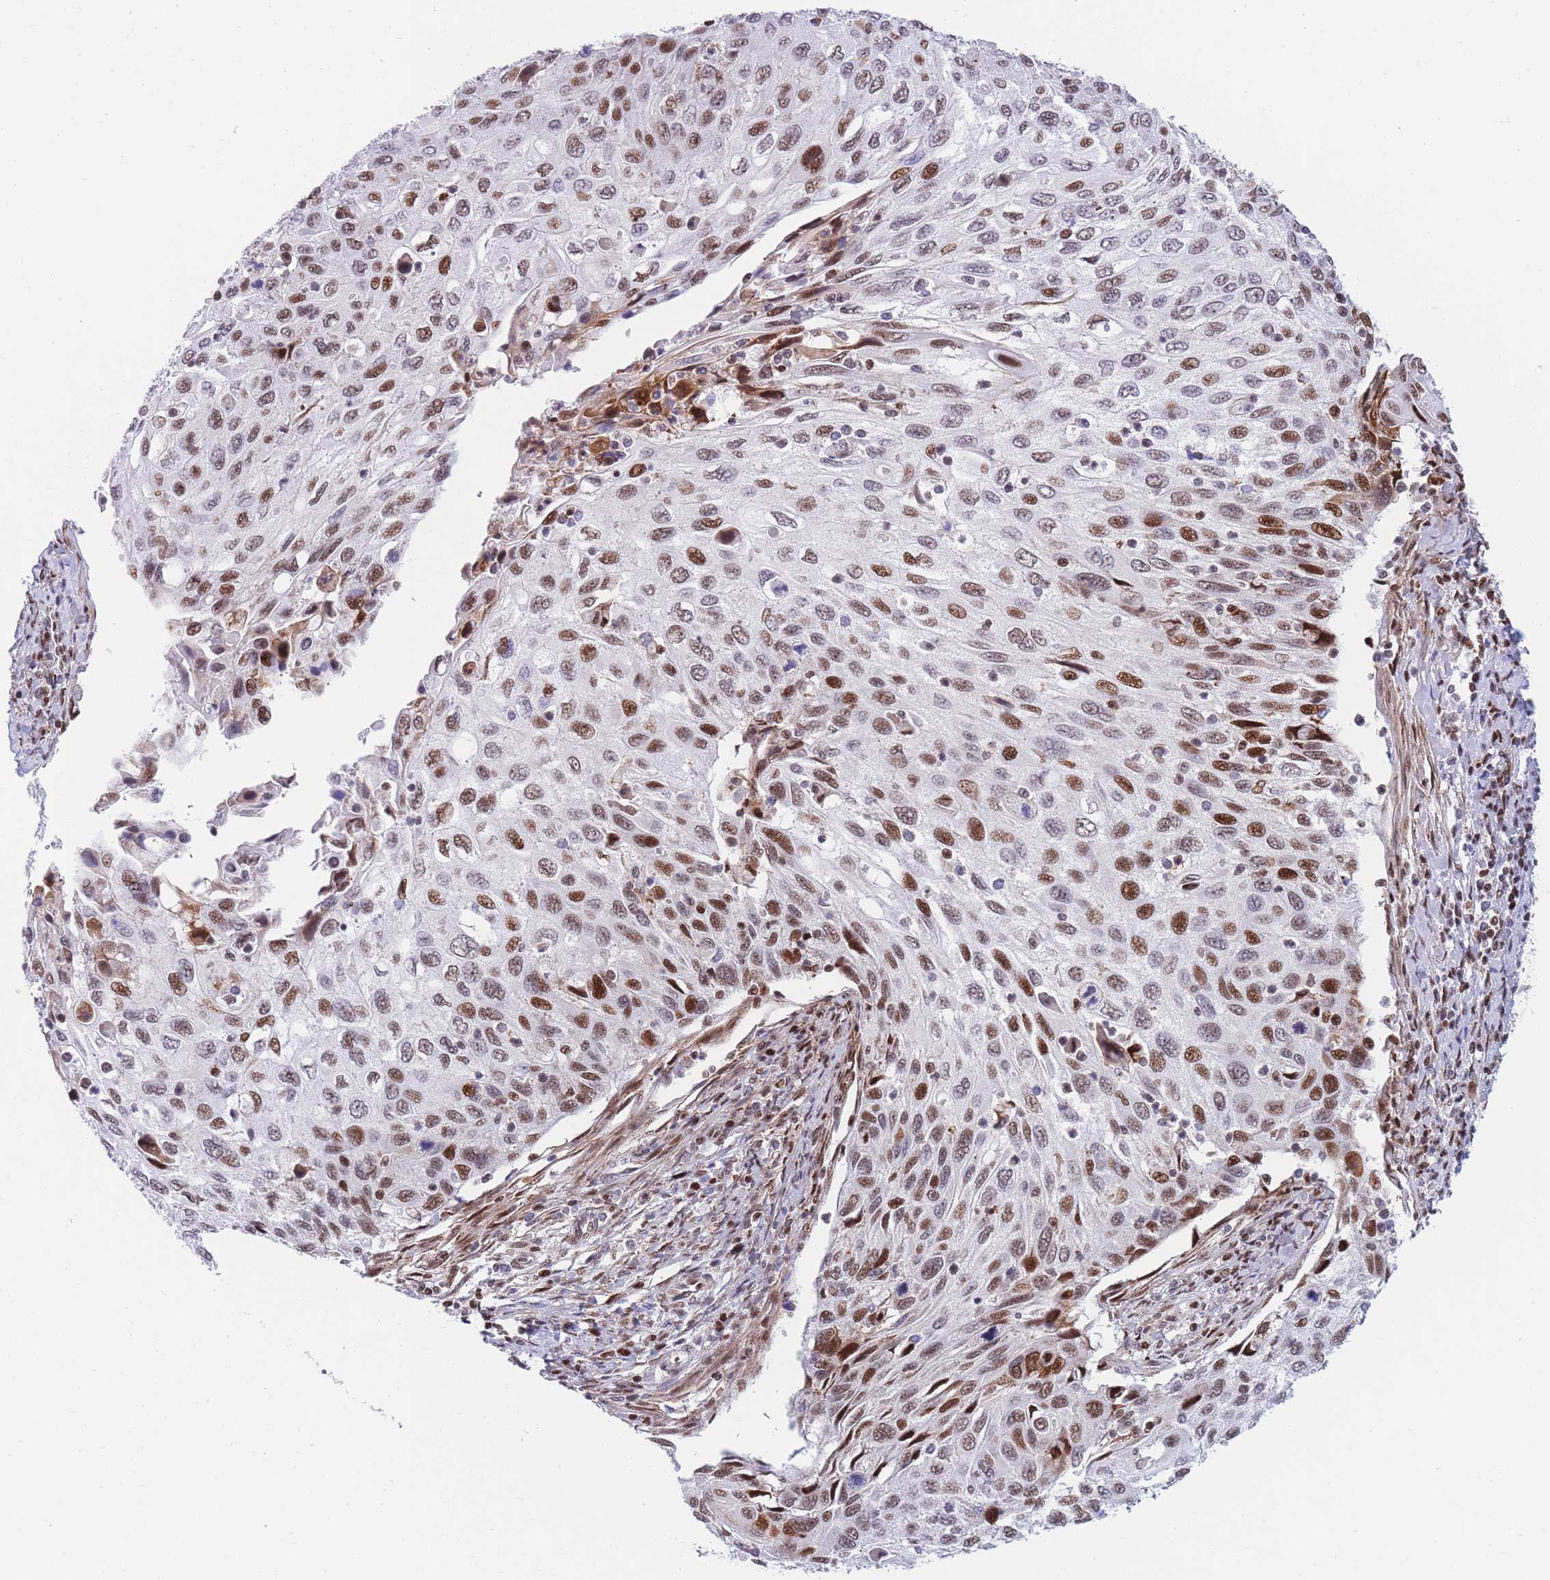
{"staining": {"intensity": "strong", "quantity": "25%-75%", "location": "nuclear"}, "tissue": "cervical cancer", "cell_type": "Tumor cells", "image_type": "cancer", "snomed": [{"axis": "morphology", "description": "Squamous cell carcinoma, NOS"}, {"axis": "topography", "description": "Cervix"}], "caption": "Cervical squamous cell carcinoma stained with immunohistochemistry (IHC) demonstrates strong nuclear positivity in about 25%-75% of tumor cells.", "gene": "DNAJC3", "patient": {"sex": "female", "age": 70}}